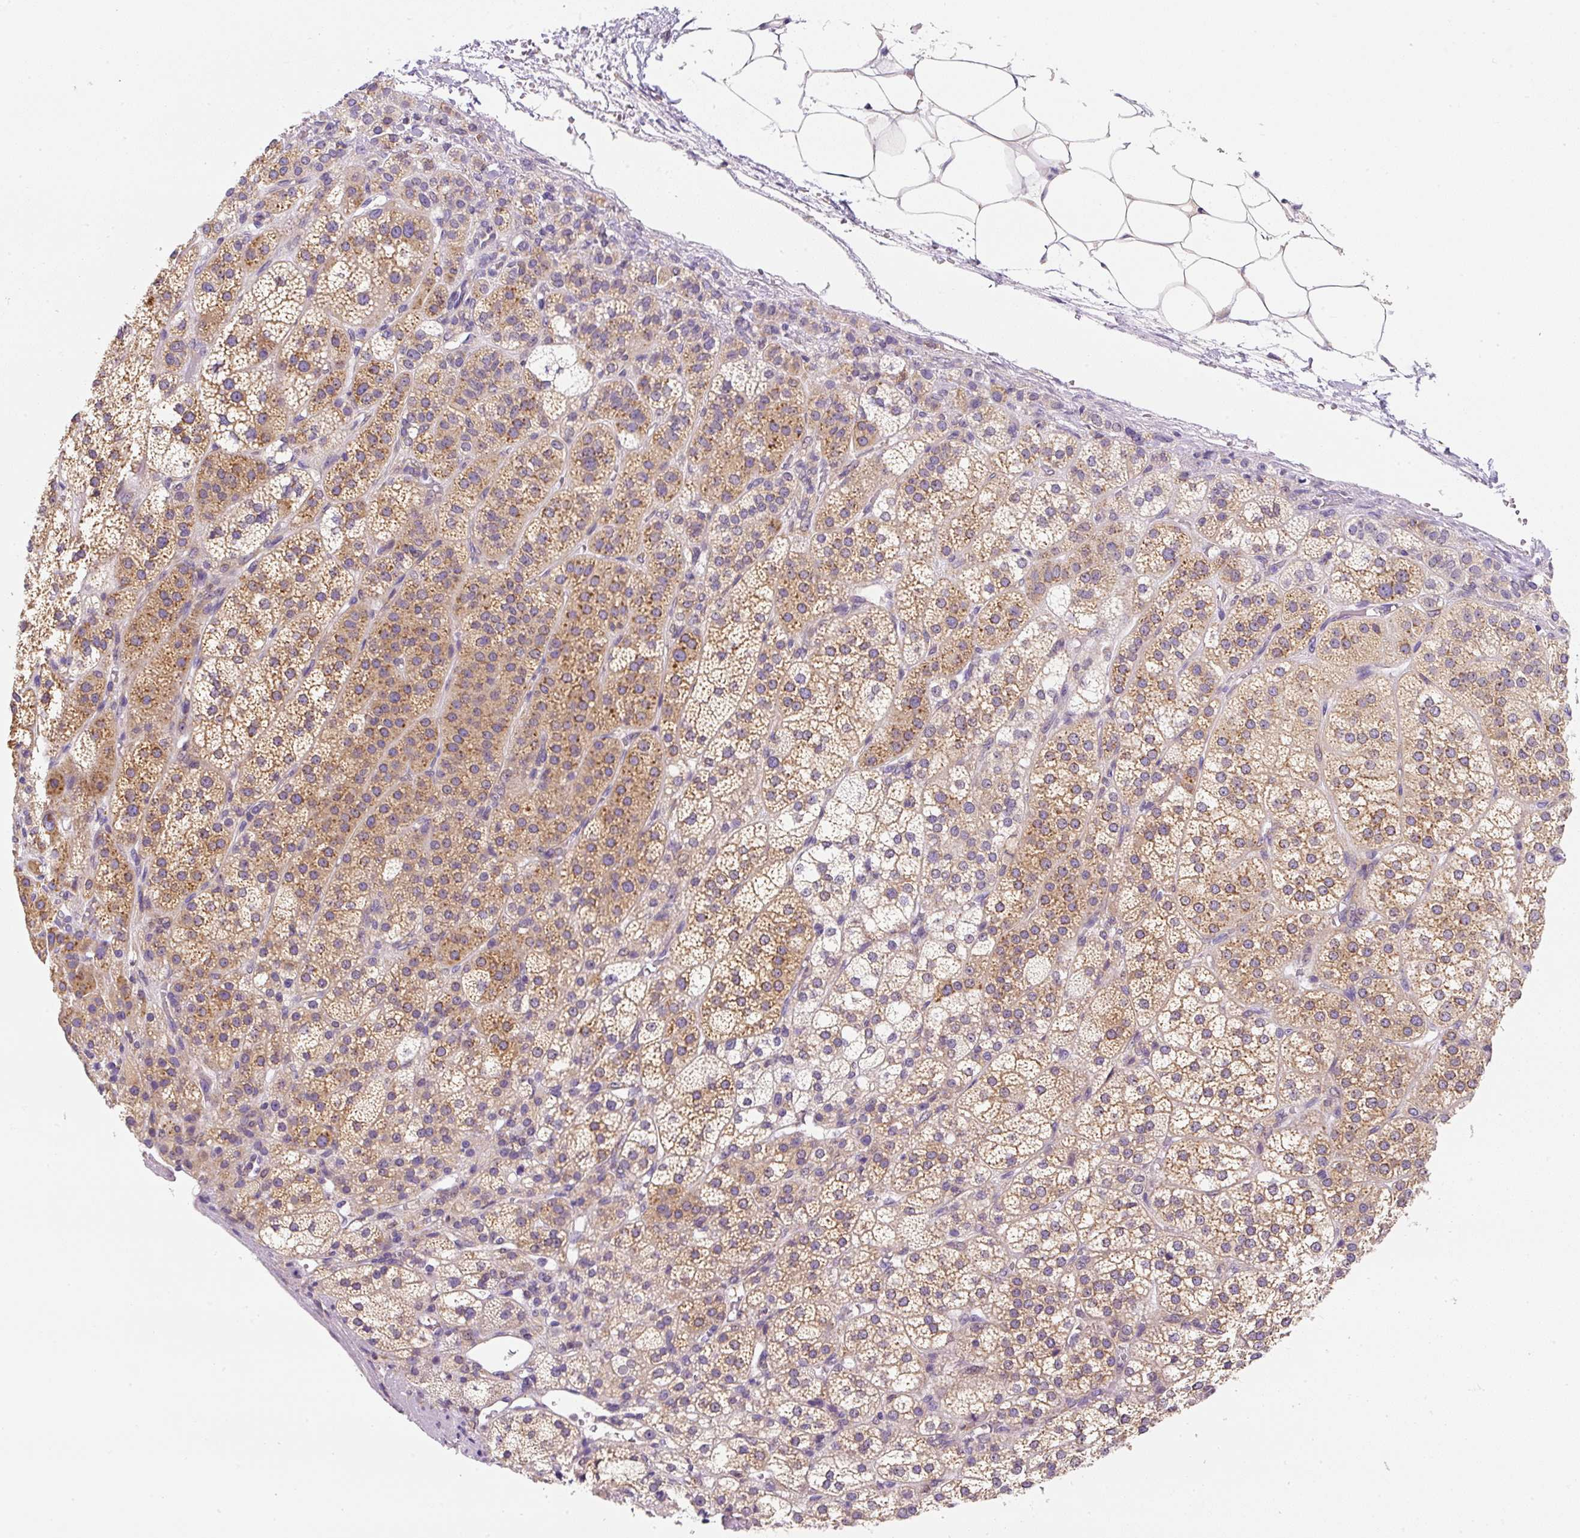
{"staining": {"intensity": "moderate", "quantity": "25%-75%", "location": "cytoplasmic/membranous"}, "tissue": "adrenal gland", "cell_type": "Glandular cells", "image_type": "normal", "snomed": [{"axis": "morphology", "description": "Normal tissue, NOS"}, {"axis": "topography", "description": "Adrenal gland"}], "caption": "DAB immunohistochemical staining of normal human adrenal gland shows moderate cytoplasmic/membranous protein positivity in approximately 25%-75% of glandular cells. (DAB (3,3'-diaminobenzidine) = brown stain, brightfield microscopy at high magnification).", "gene": "DDOST", "patient": {"sex": "female", "age": 60}}